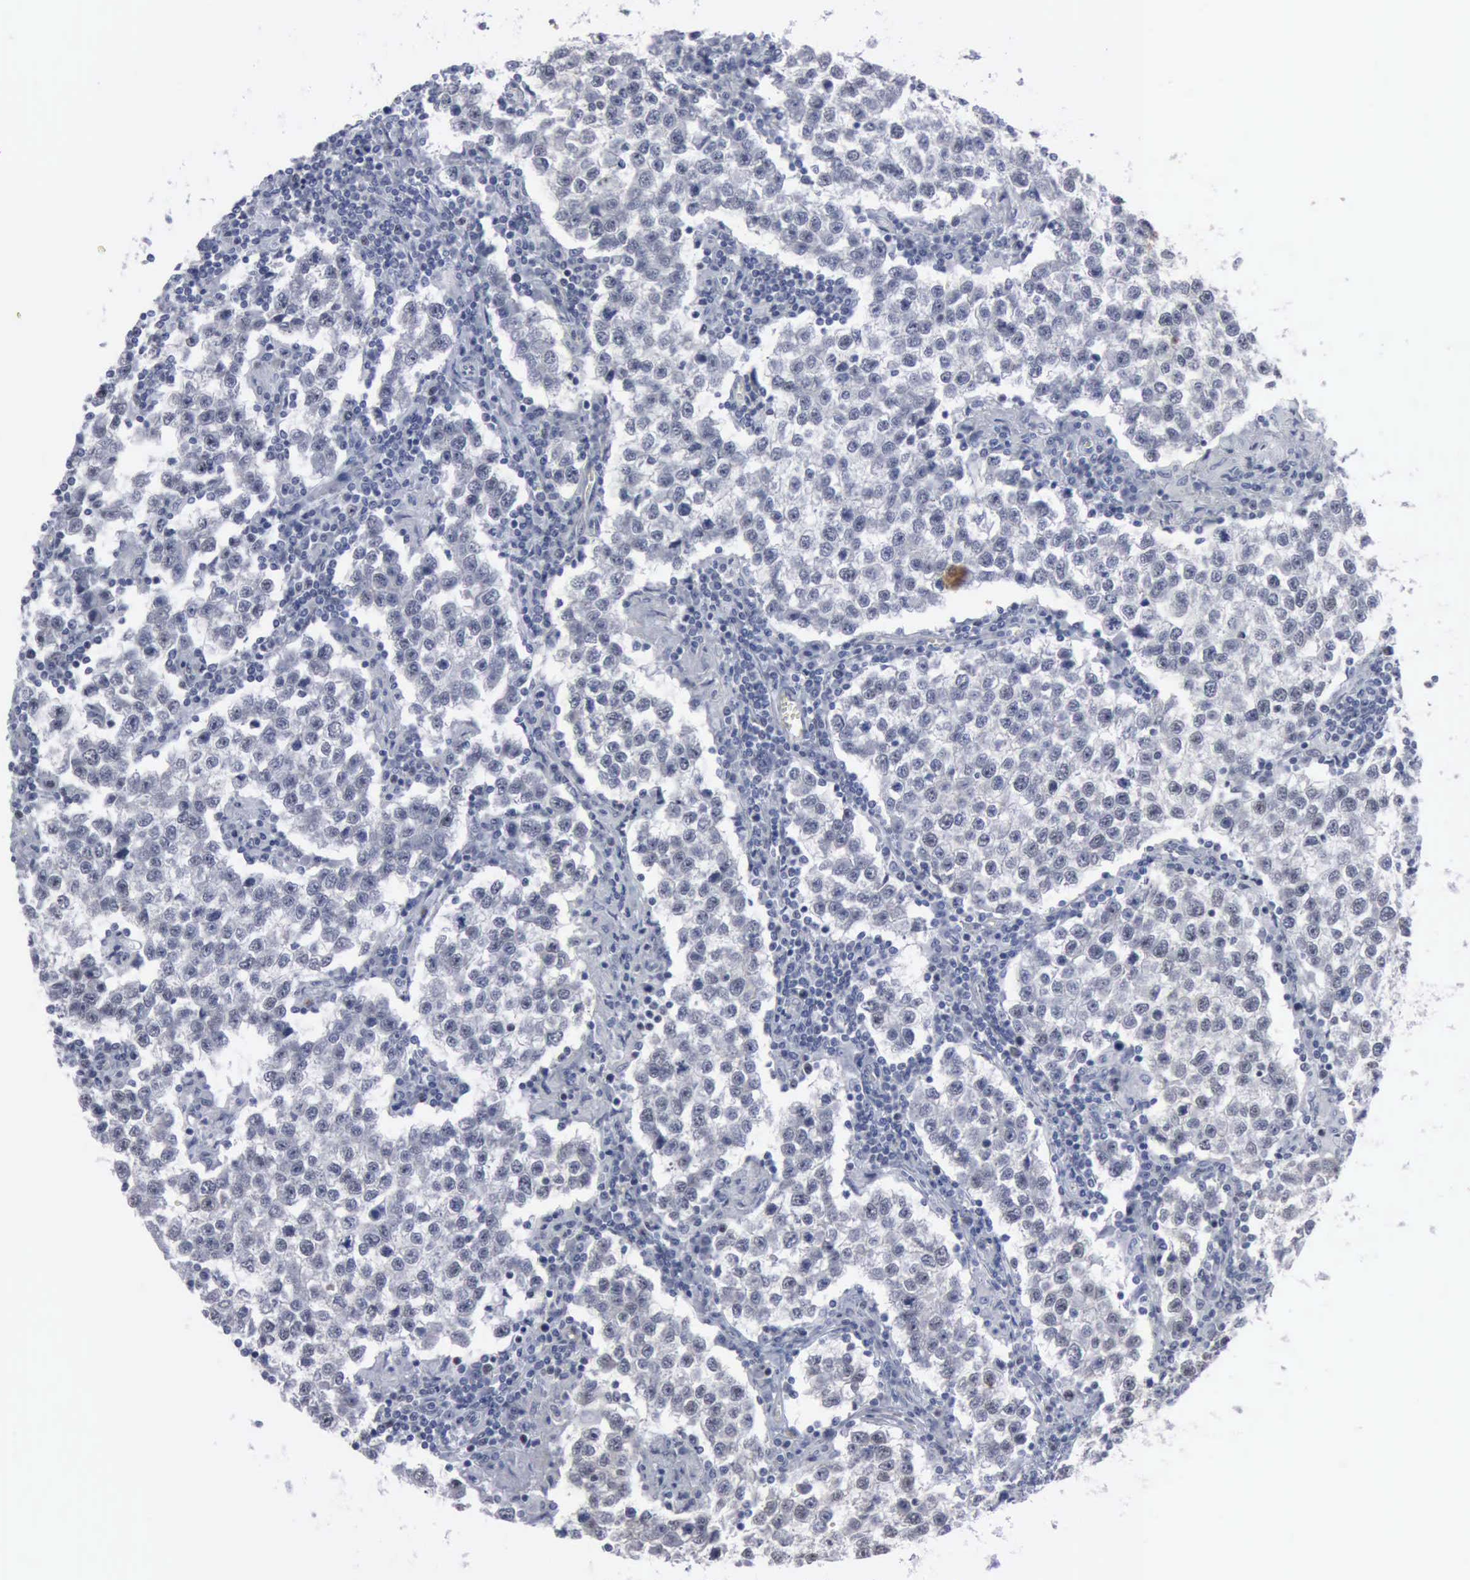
{"staining": {"intensity": "strong", "quantity": "<25%", "location": "nuclear"}, "tissue": "testis cancer", "cell_type": "Tumor cells", "image_type": "cancer", "snomed": [{"axis": "morphology", "description": "Seminoma, NOS"}, {"axis": "topography", "description": "Testis"}], "caption": "Seminoma (testis) stained for a protein (brown) exhibits strong nuclear positive staining in approximately <25% of tumor cells.", "gene": "MCM5", "patient": {"sex": "male", "age": 36}}